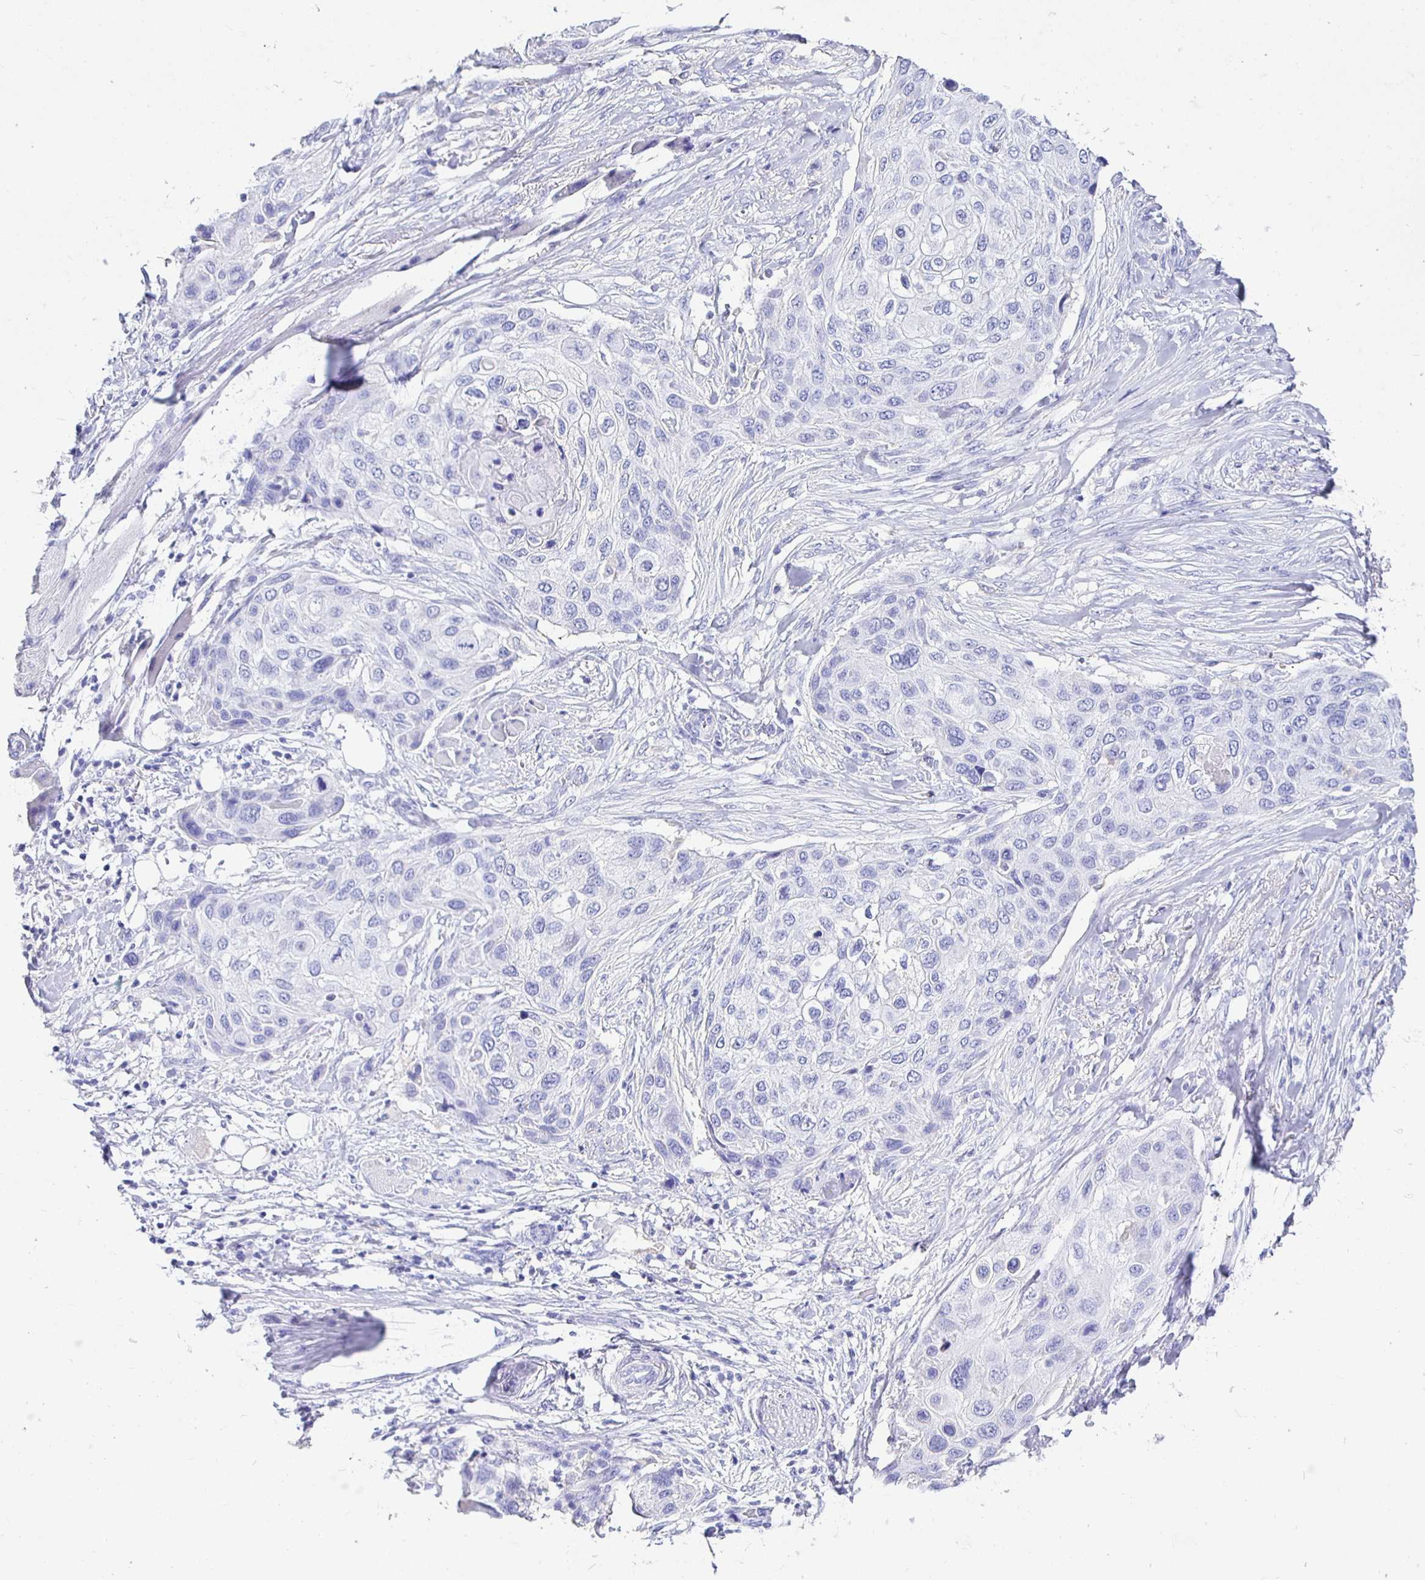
{"staining": {"intensity": "negative", "quantity": "none", "location": "none"}, "tissue": "skin cancer", "cell_type": "Tumor cells", "image_type": "cancer", "snomed": [{"axis": "morphology", "description": "Squamous cell carcinoma, NOS"}, {"axis": "topography", "description": "Skin"}], "caption": "This is a micrograph of immunohistochemistry staining of skin cancer (squamous cell carcinoma), which shows no positivity in tumor cells.", "gene": "UMOD", "patient": {"sex": "female", "age": 87}}